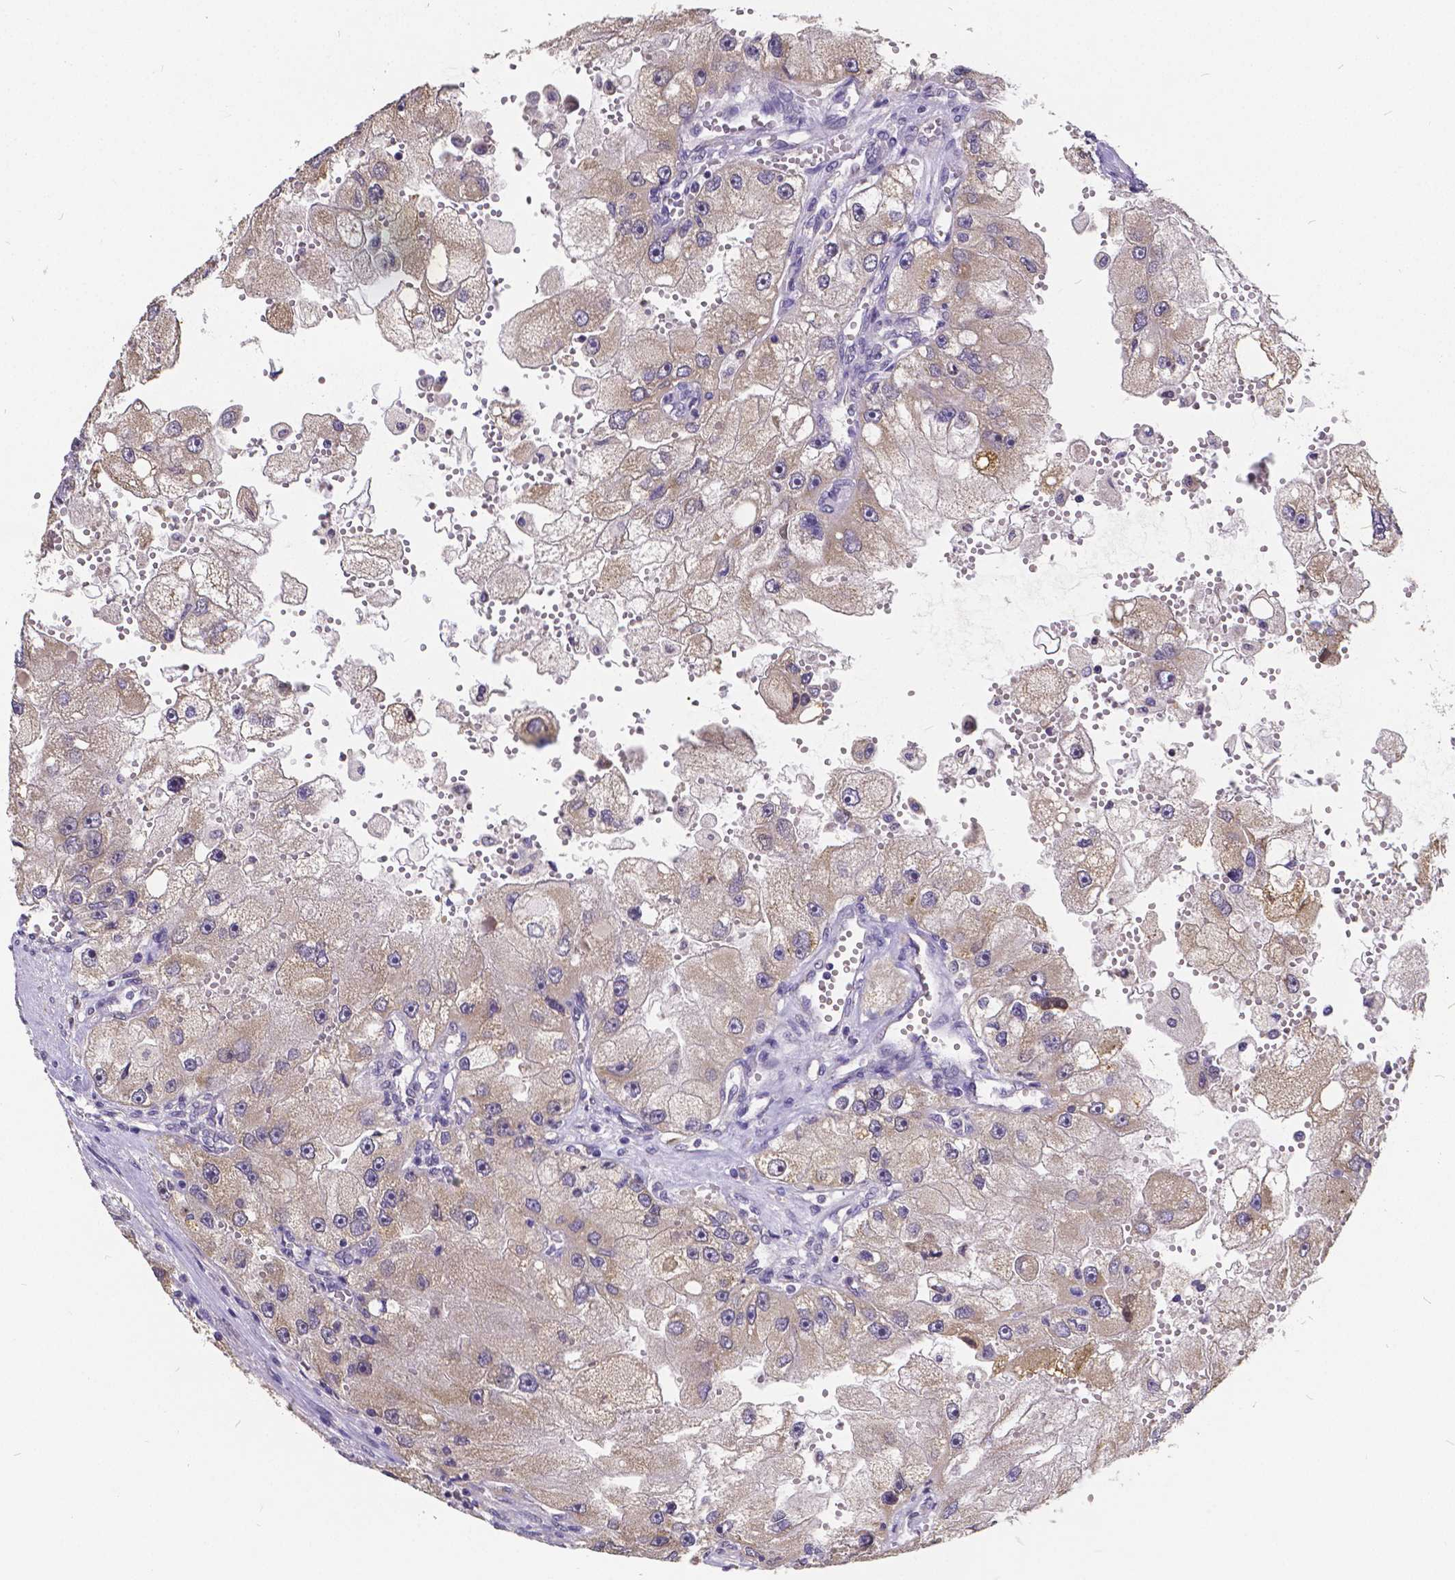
{"staining": {"intensity": "weak", "quantity": "25%-75%", "location": "cytoplasmic/membranous"}, "tissue": "renal cancer", "cell_type": "Tumor cells", "image_type": "cancer", "snomed": [{"axis": "morphology", "description": "Adenocarcinoma, NOS"}, {"axis": "topography", "description": "Kidney"}], "caption": "IHC (DAB) staining of renal cancer reveals weak cytoplasmic/membranous protein expression in approximately 25%-75% of tumor cells.", "gene": "CTNNA2", "patient": {"sex": "male", "age": 63}}